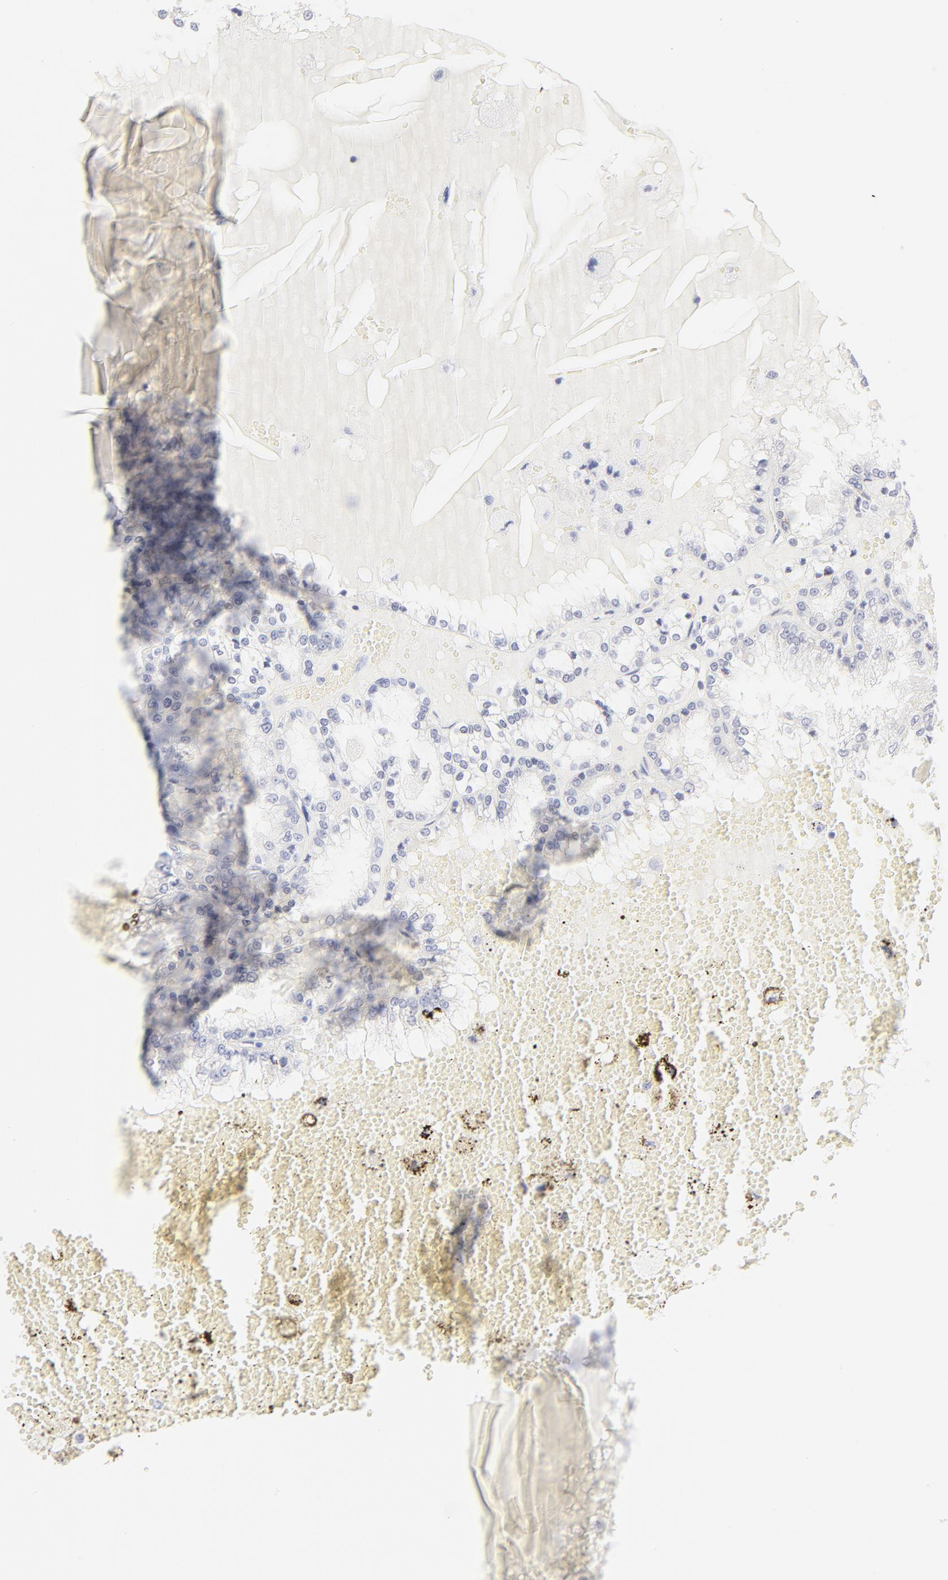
{"staining": {"intensity": "negative", "quantity": "none", "location": "none"}, "tissue": "renal cancer", "cell_type": "Tumor cells", "image_type": "cancer", "snomed": [{"axis": "morphology", "description": "Adenocarcinoma, NOS"}, {"axis": "topography", "description": "Kidney"}], "caption": "Image shows no protein staining in tumor cells of renal cancer tissue.", "gene": "ELF3", "patient": {"sex": "female", "age": 56}}